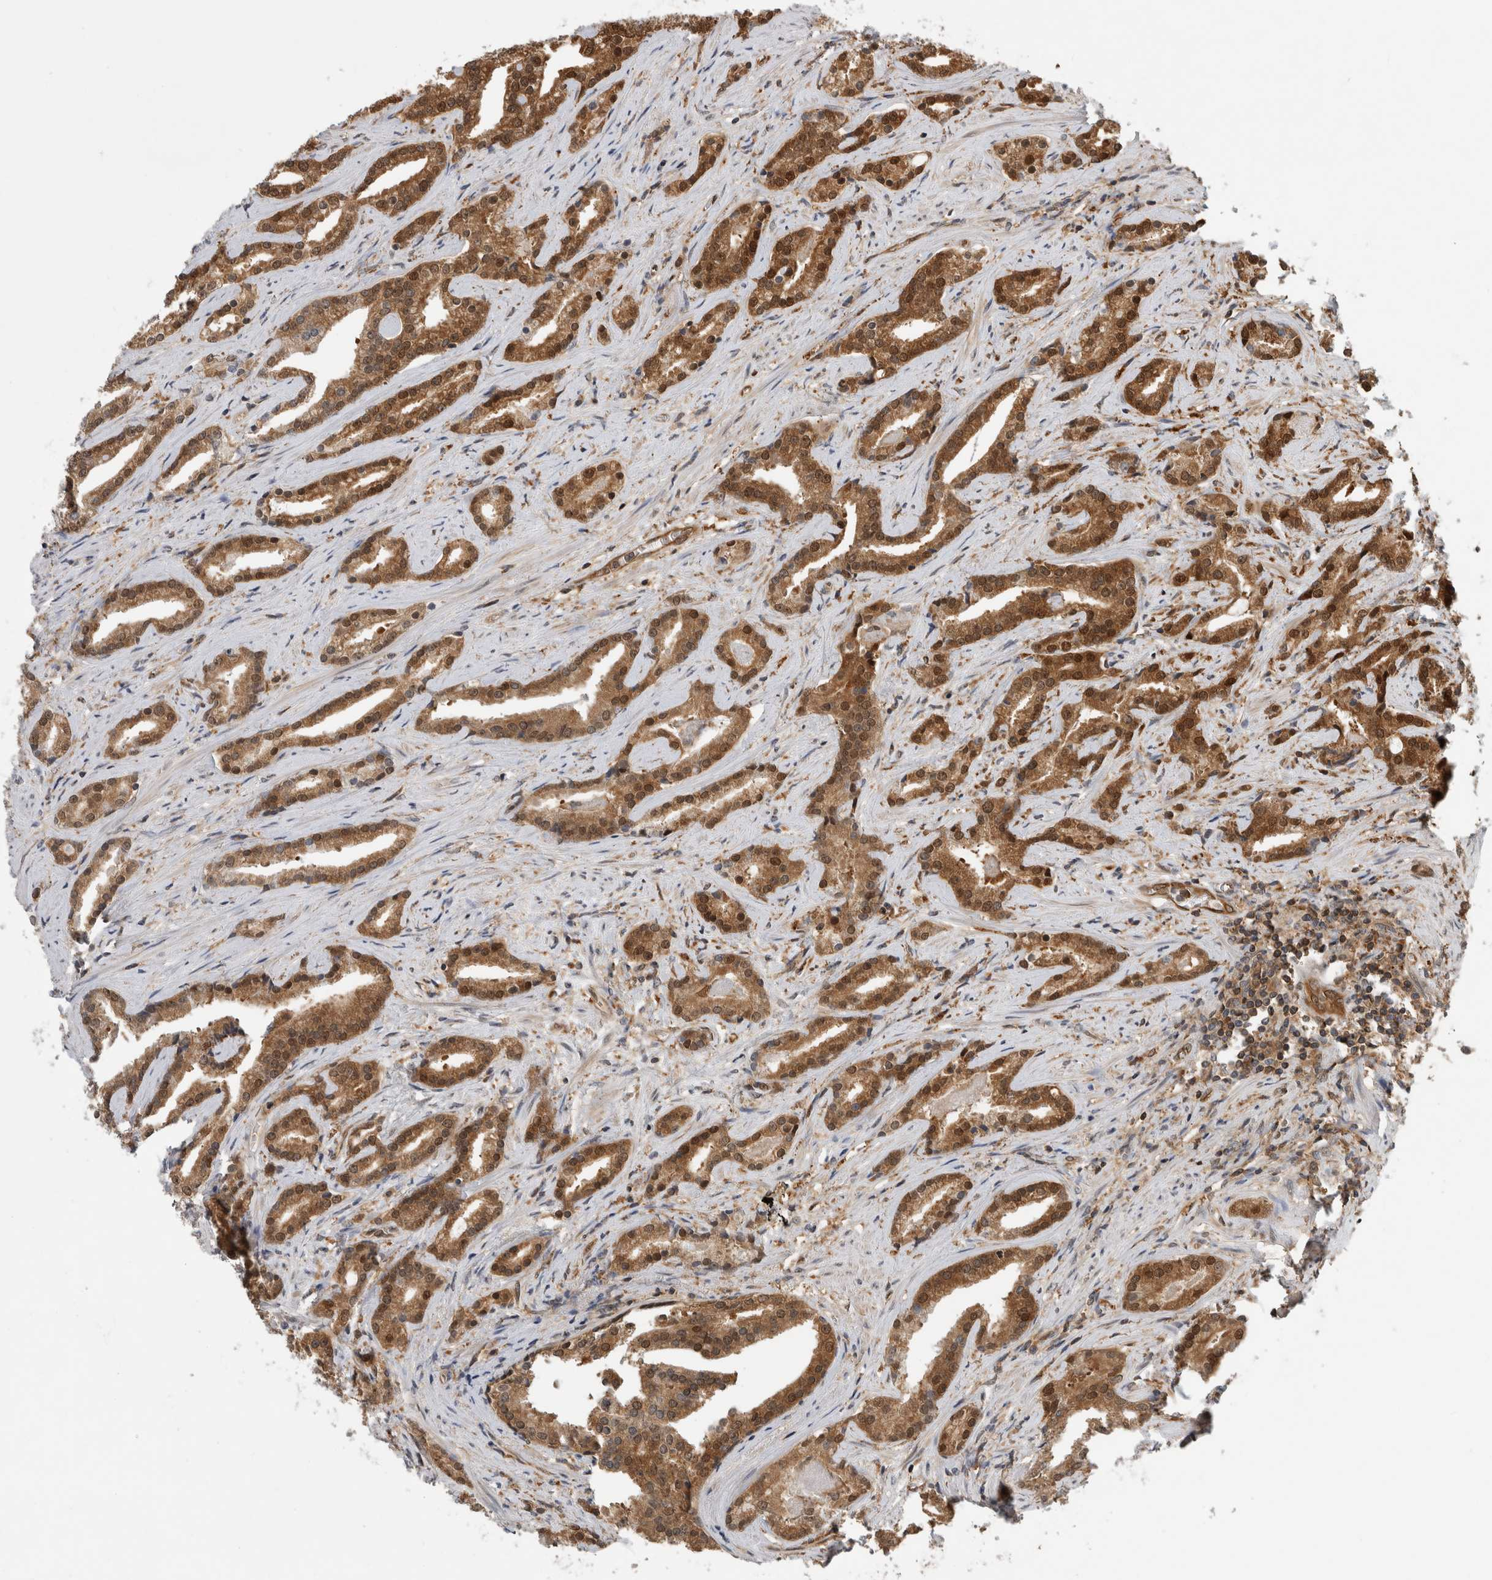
{"staining": {"intensity": "moderate", "quantity": ">75%", "location": "cytoplasmic/membranous,nuclear"}, "tissue": "prostate cancer", "cell_type": "Tumor cells", "image_type": "cancer", "snomed": [{"axis": "morphology", "description": "Adenocarcinoma, Low grade"}, {"axis": "topography", "description": "Prostate"}], "caption": "Prostate cancer tissue reveals moderate cytoplasmic/membranous and nuclear expression in about >75% of tumor cells The protein is shown in brown color, while the nuclei are stained blue.", "gene": "ASTN2", "patient": {"sex": "male", "age": 67}}